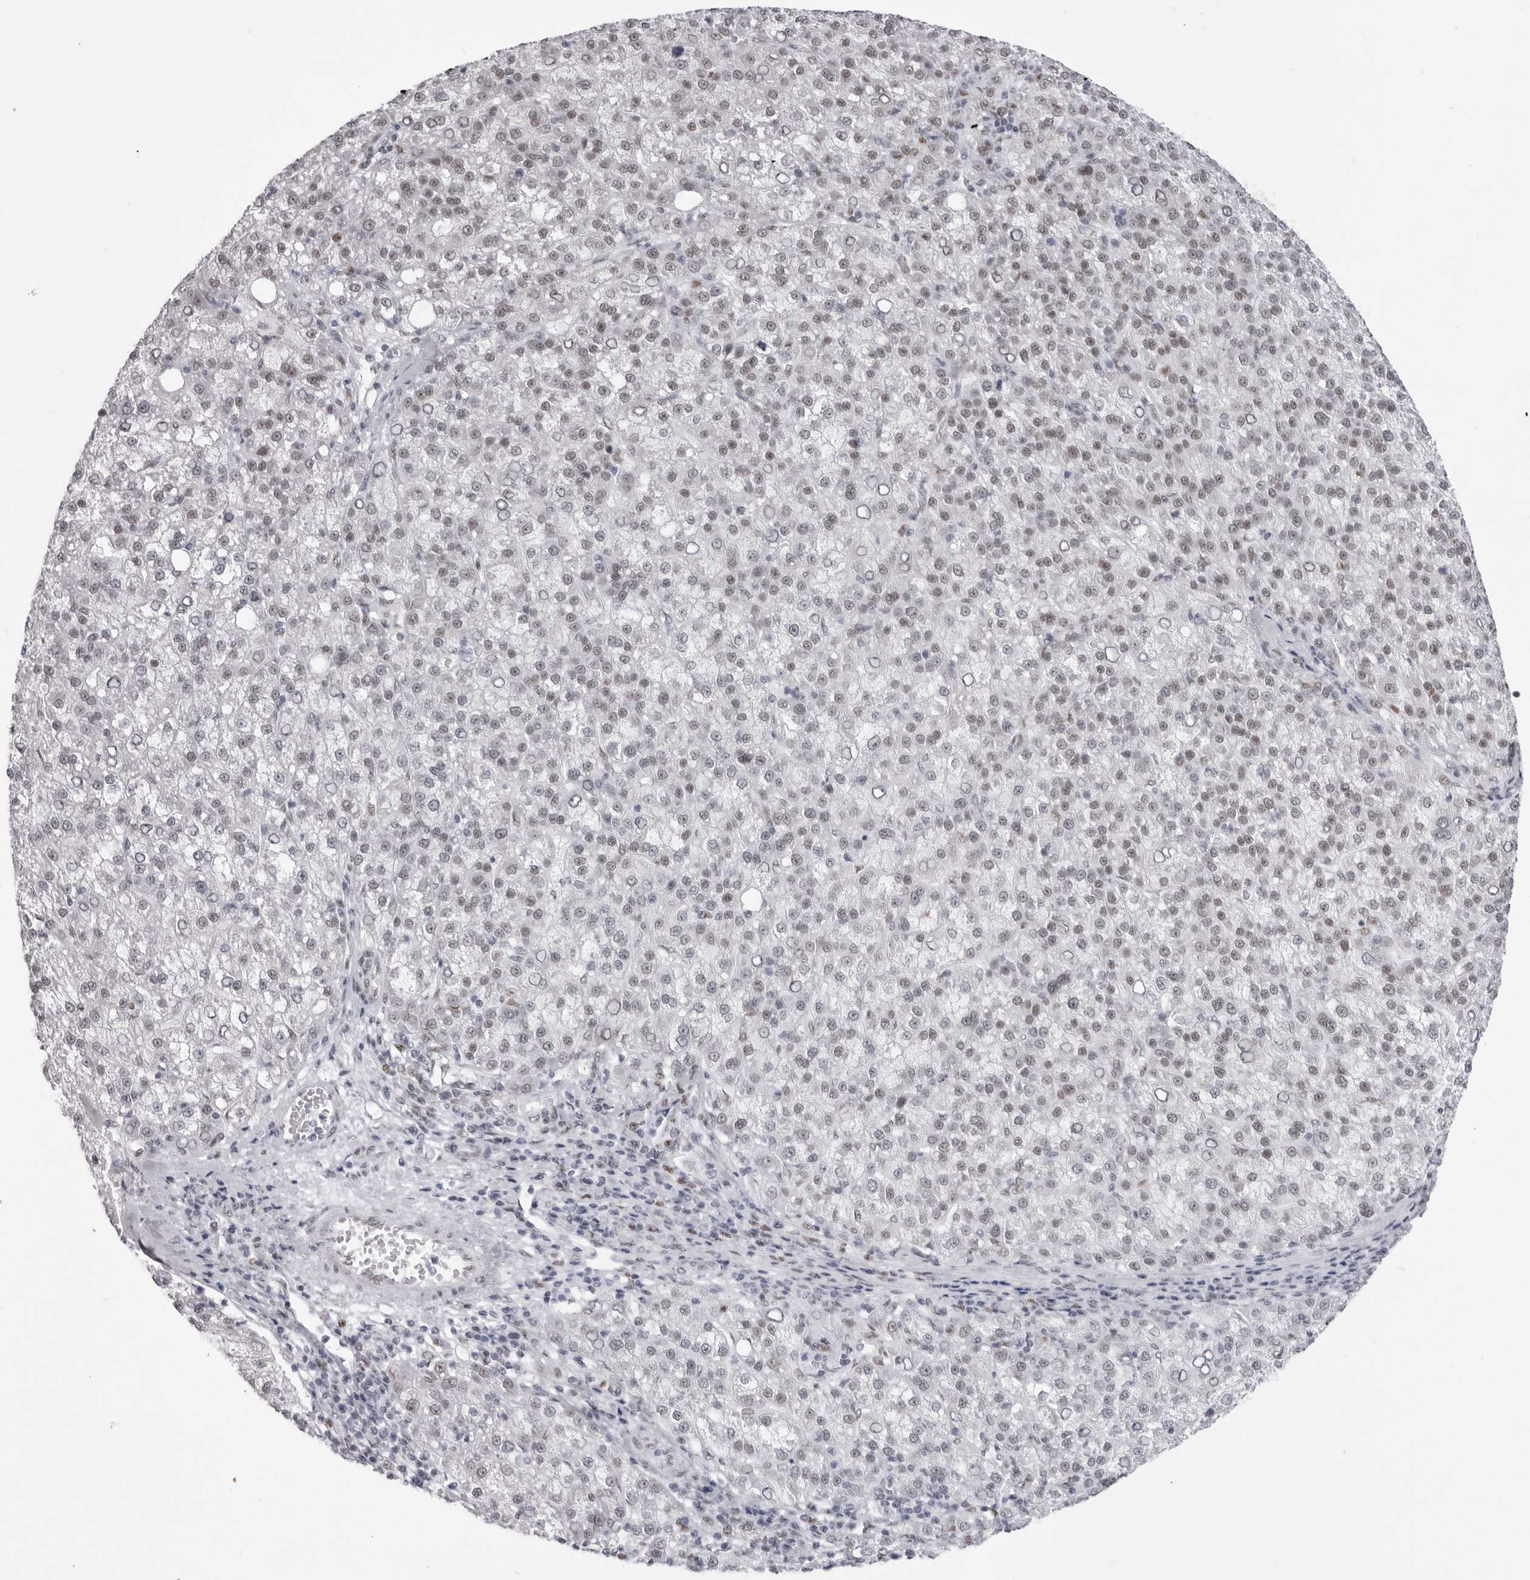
{"staining": {"intensity": "weak", "quantity": "25%-75%", "location": "nuclear"}, "tissue": "liver cancer", "cell_type": "Tumor cells", "image_type": "cancer", "snomed": [{"axis": "morphology", "description": "Carcinoma, Hepatocellular, NOS"}, {"axis": "topography", "description": "Liver"}], "caption": "Tumor cells reveal weak nuclear staining in approximately 25%-75% of cells in hepatocellular carcinoma (liver).", "gene": "IRF2BP2", "patient": {"sex": "female", "age": 58}}